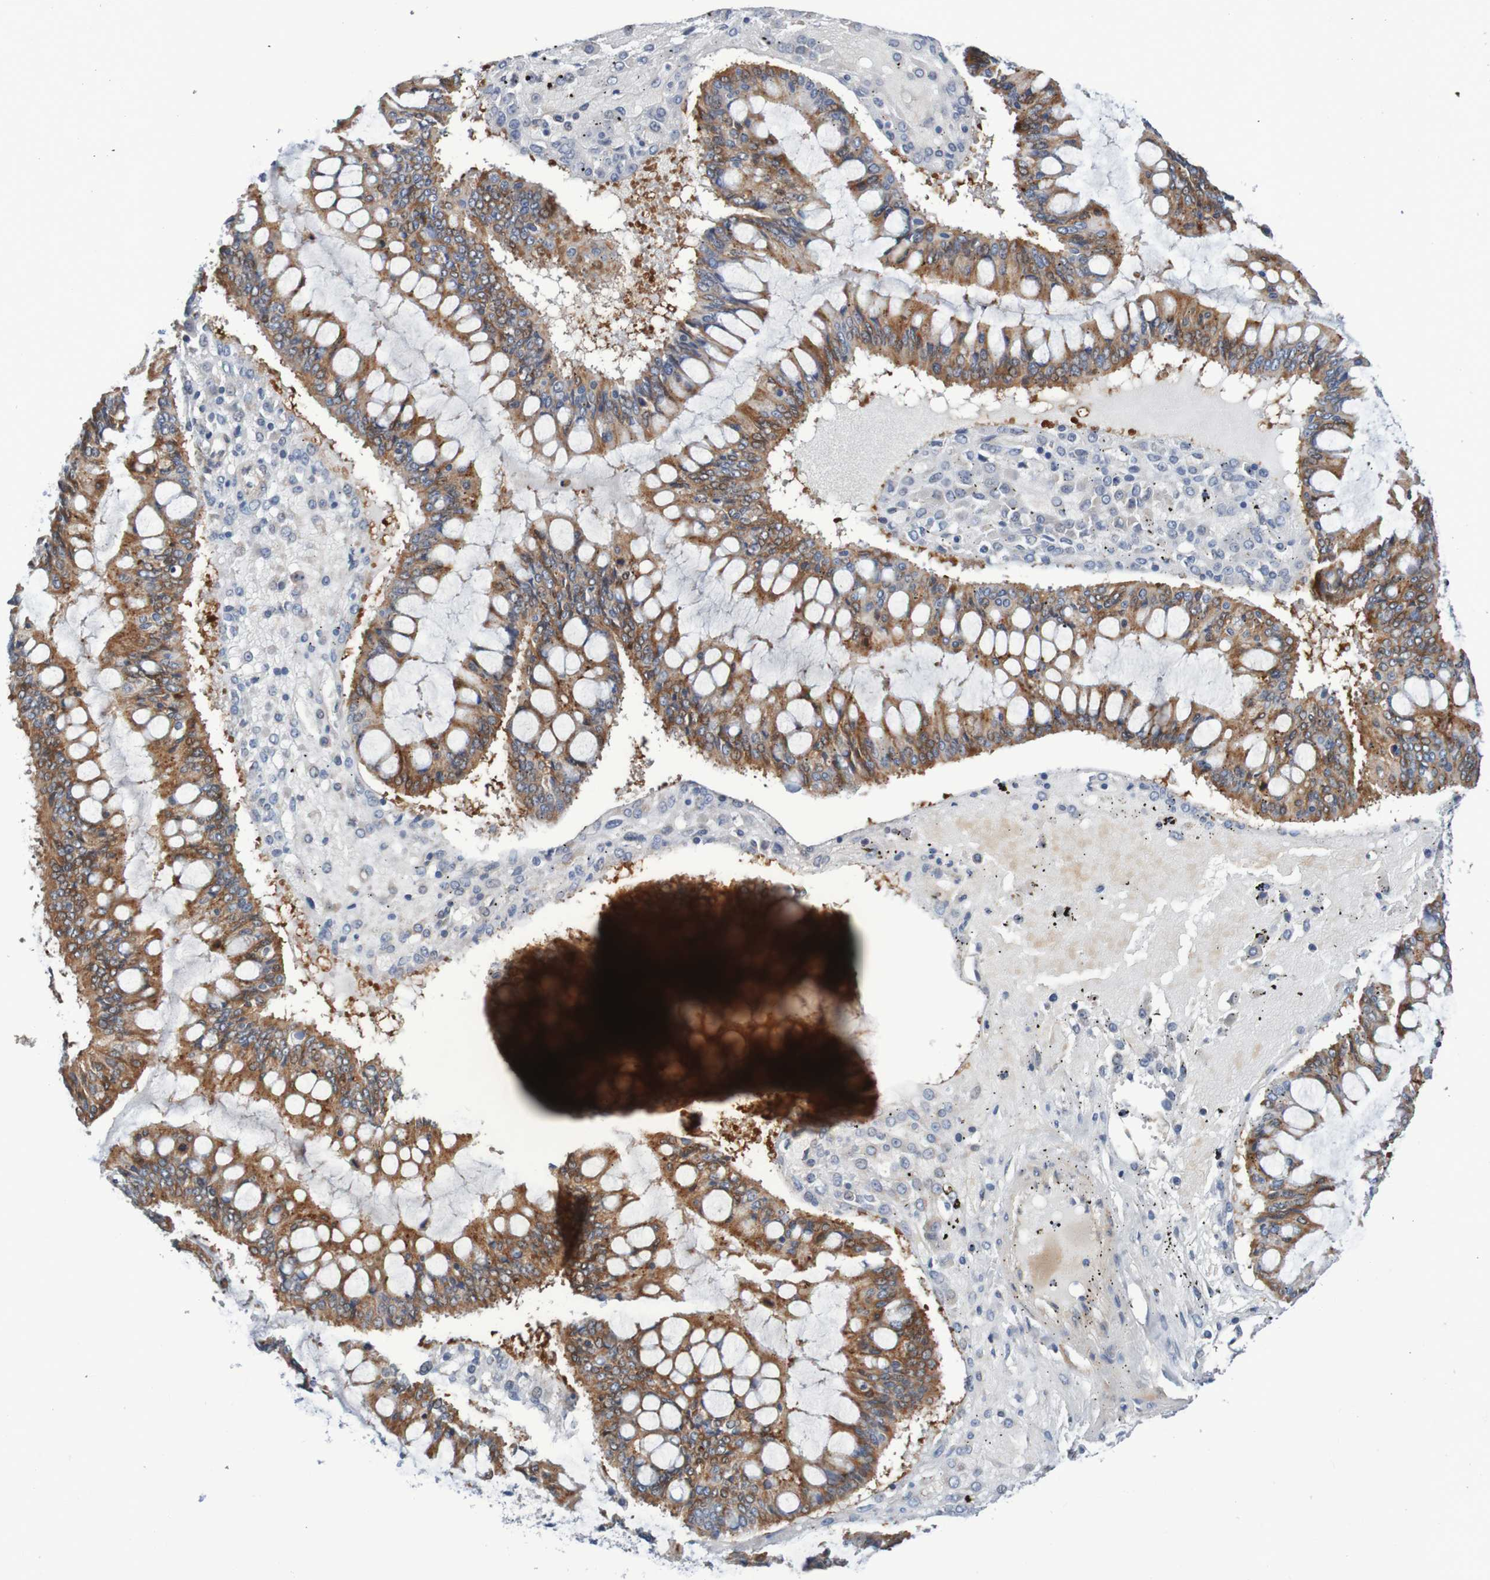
{"staining": {"intensity": "moderate", "quantity": ">75%", "location": "cytoplasmic/membranous"}, "tissue": "ovarian cancer", "cell_type": "Tumor cells", "image_type": "cancer", "snomed": [{"axis": "morphology", "description": "Cystadenocarcinoma, mucinous, NOS"}, {"axis": "topography", "description": "Ovary"}], "caption": "A brown stain labels moderate cytoplasmic/membranous positivity of a protein in mucinous cystadenocarcinoma (ovarian) tumor cells. Nuclei are stained in blue.", "gene": "CPED1", "patient": {"sex": "female", "age": 73}}